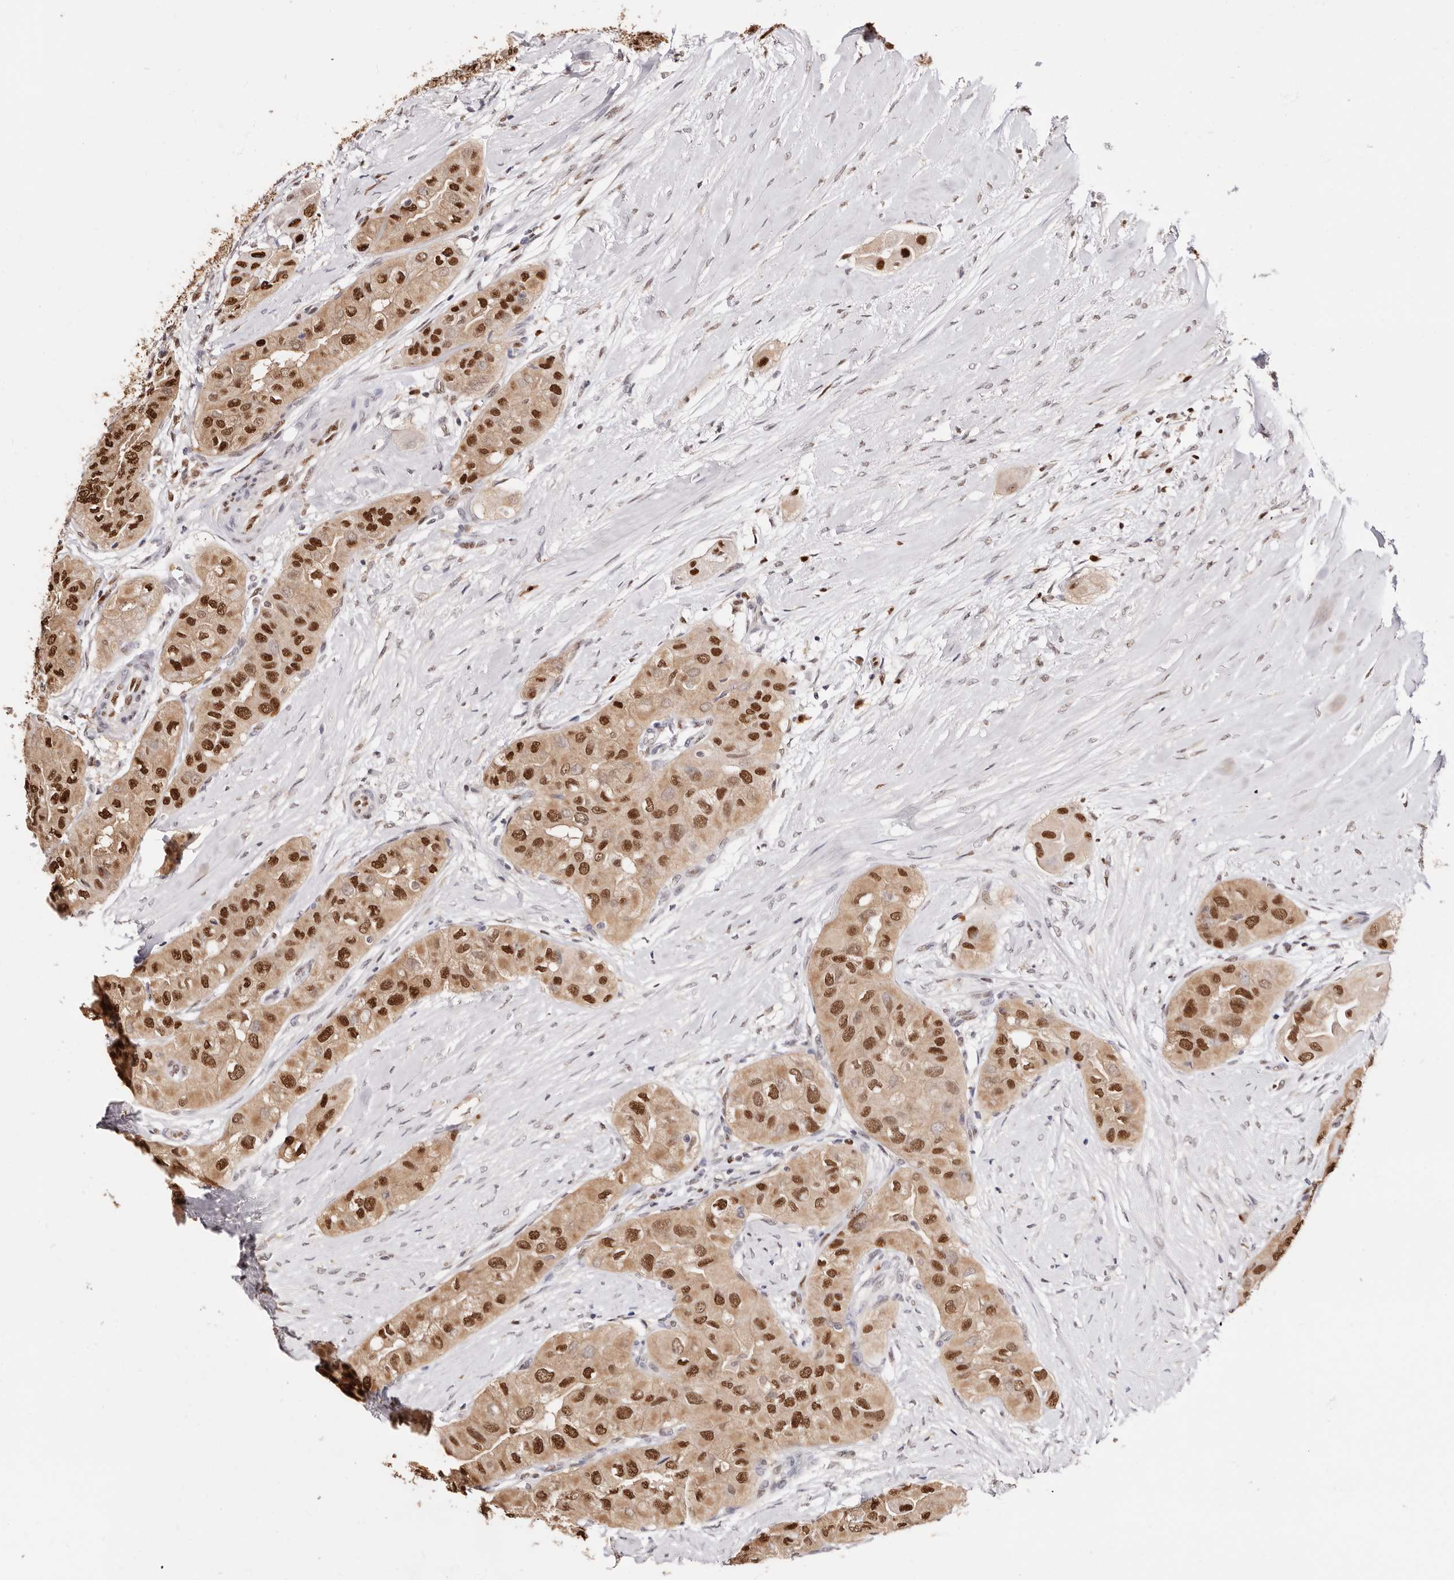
{"staining": {"intensity": "strong", "quantity": ">75%", "location": "nuclear"}, "tissue": "thyroid cancer", "cell_type": "Tumor cells", "image_type": "cancer", "snomed": [{"axis": "morphology", "description": "Papillary adenocarcinoma, NOS"}, {"axis": "topography", "description": "Thyroid gland"}], "caption": "Human thyroid cancer stained for a protein (brown) exhibits strong nuclear positive staining in approximately >75% of tumor cells.", "gene": "TKT", "patient": {"sex": "female", "age": 59}}